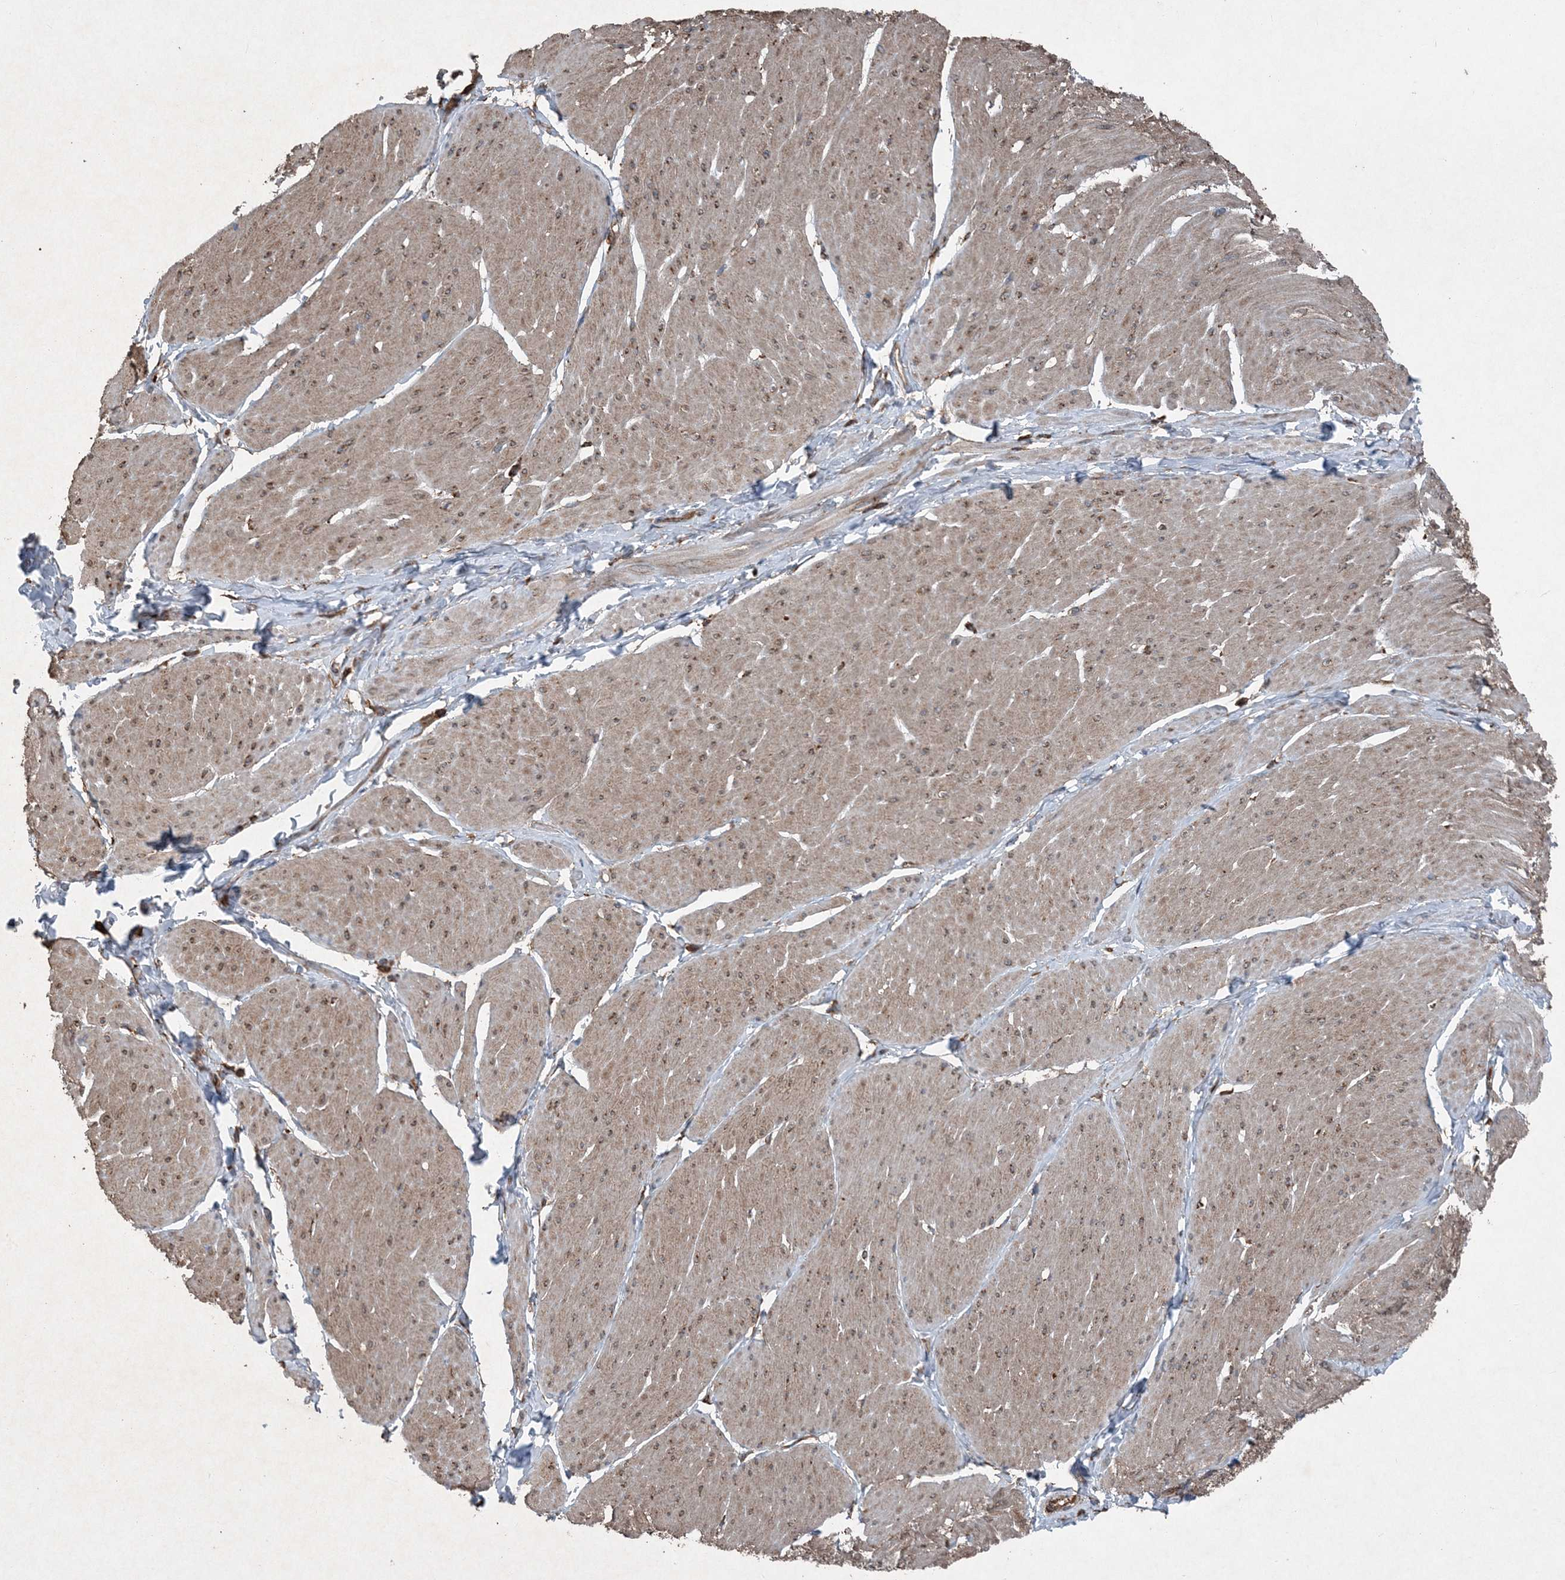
{"staining": {"intensity": "moderate", "quantity": ">75%", "location": "cytoplasmic/membranous"}, "tissue": "smooth muscle", "cell_type": "Smooth muscle cells", "image_type": "normal", "snomed": [{"axis": "morphology", "description": "Urothelial carcinoma, High grade"}, {"axis": "topography", "description": "Urinary bladder"}], "caption": "Protein positivity by immunohistochemistry demonstrates moderate cytoplasmic/membranous positivity in approximately >75% of smooth muscle cells in normal smooth muscle. Ihc stains the protein of interest in brown and the nuclei are stained blue.", "gene": "PDIA6", "patient": {"sex": "male", "age": 46}}